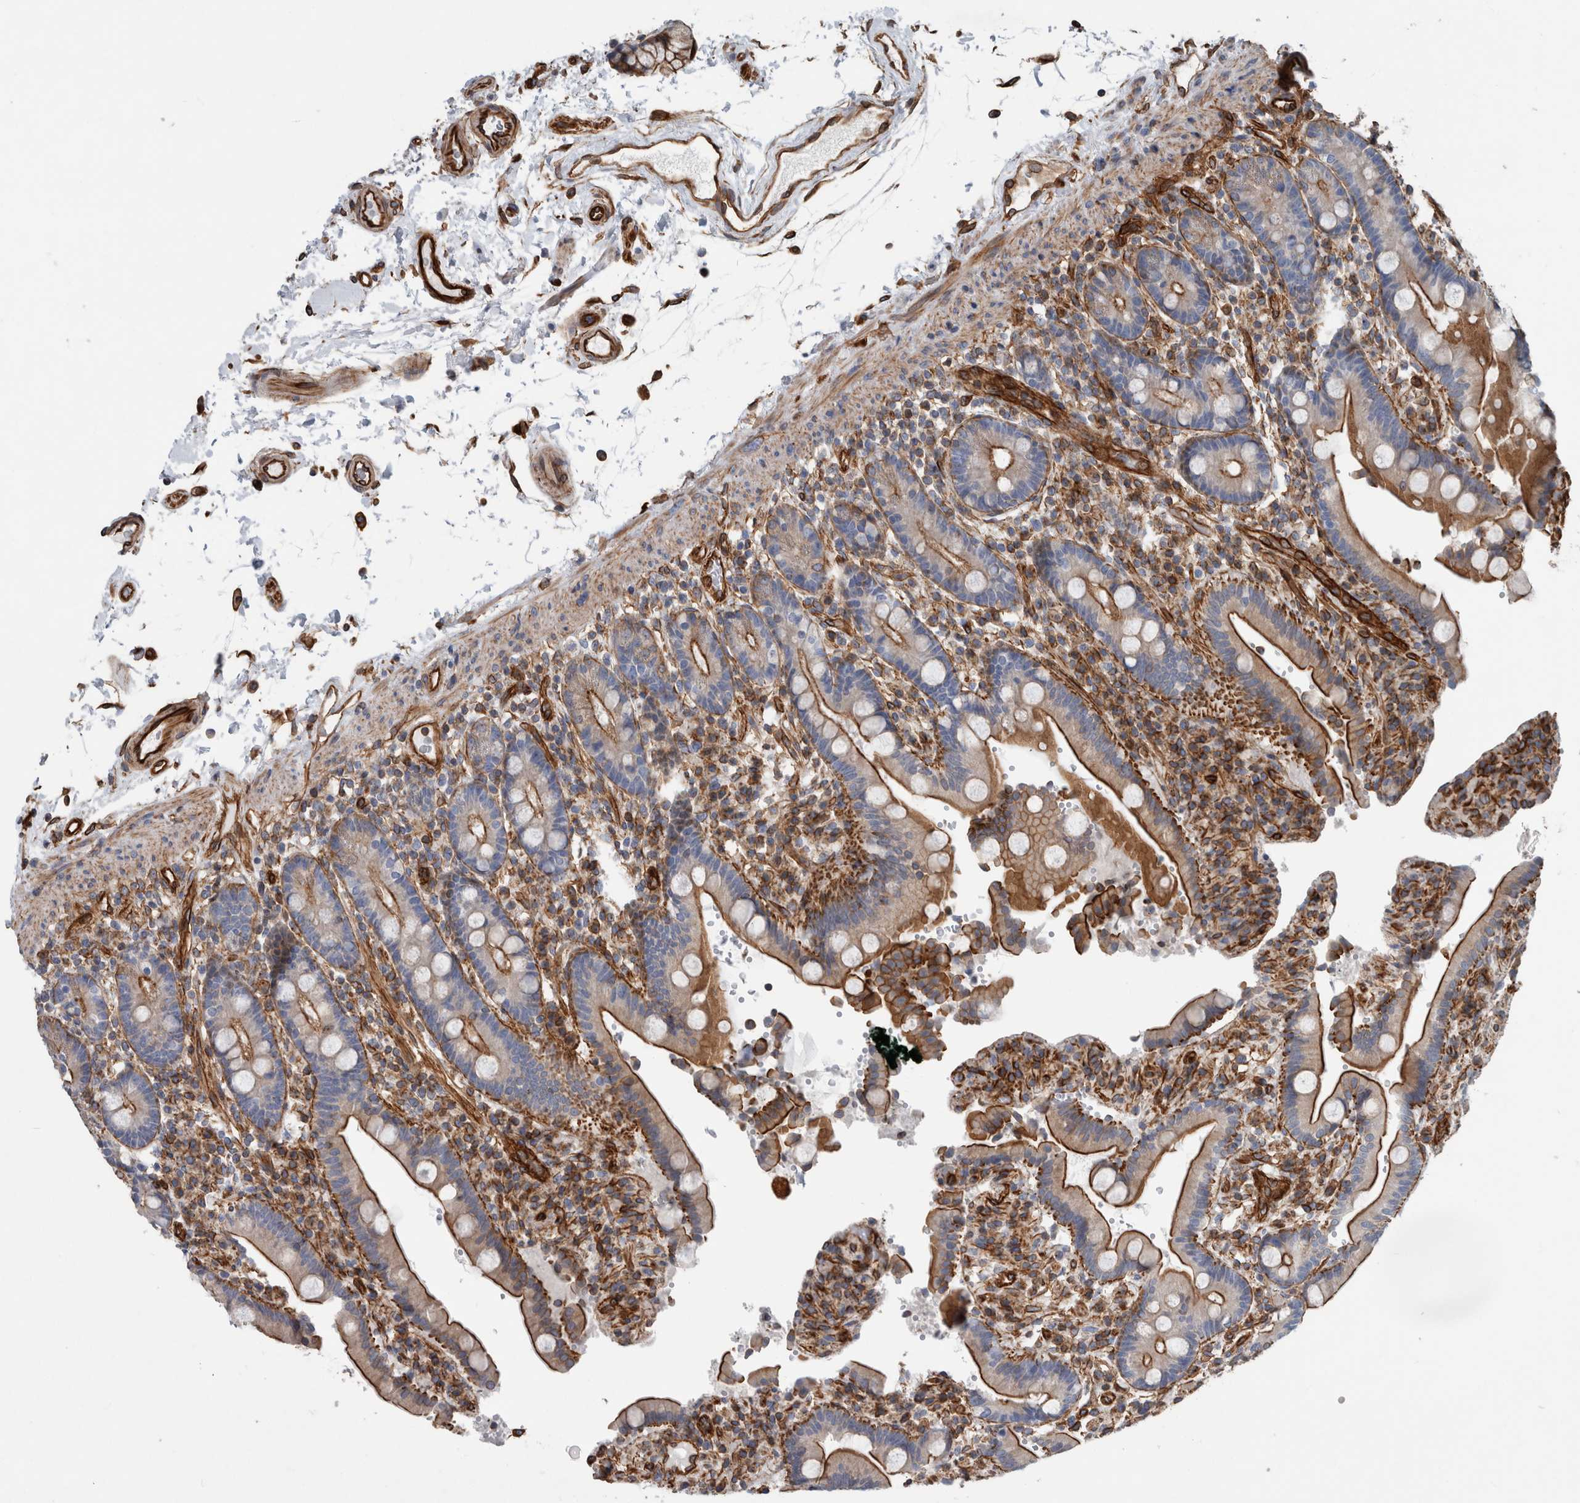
{"staining": {"intensity": "strong", "quantity": ">75%", "location": "cytoplasmic/membranous"}, "tissue": "duodenum", "cell_type": "Glandular cells", "image_type": "normal", "snomed": [{"axis": "morphology", "description": "Normal tissue, NOS"}, {"axis": "topography", "description": "Small intestine, NOS"}], "caption": "Duodenum stained with immunohistochemistry displays strong cytoplasmic/membranous staining in approximately >75% of glandular cells. (DAB IHC with brightfield microscopy, high magnification).", "gene": "PLEC", "patient": {"sex": "female", "age": 71}}